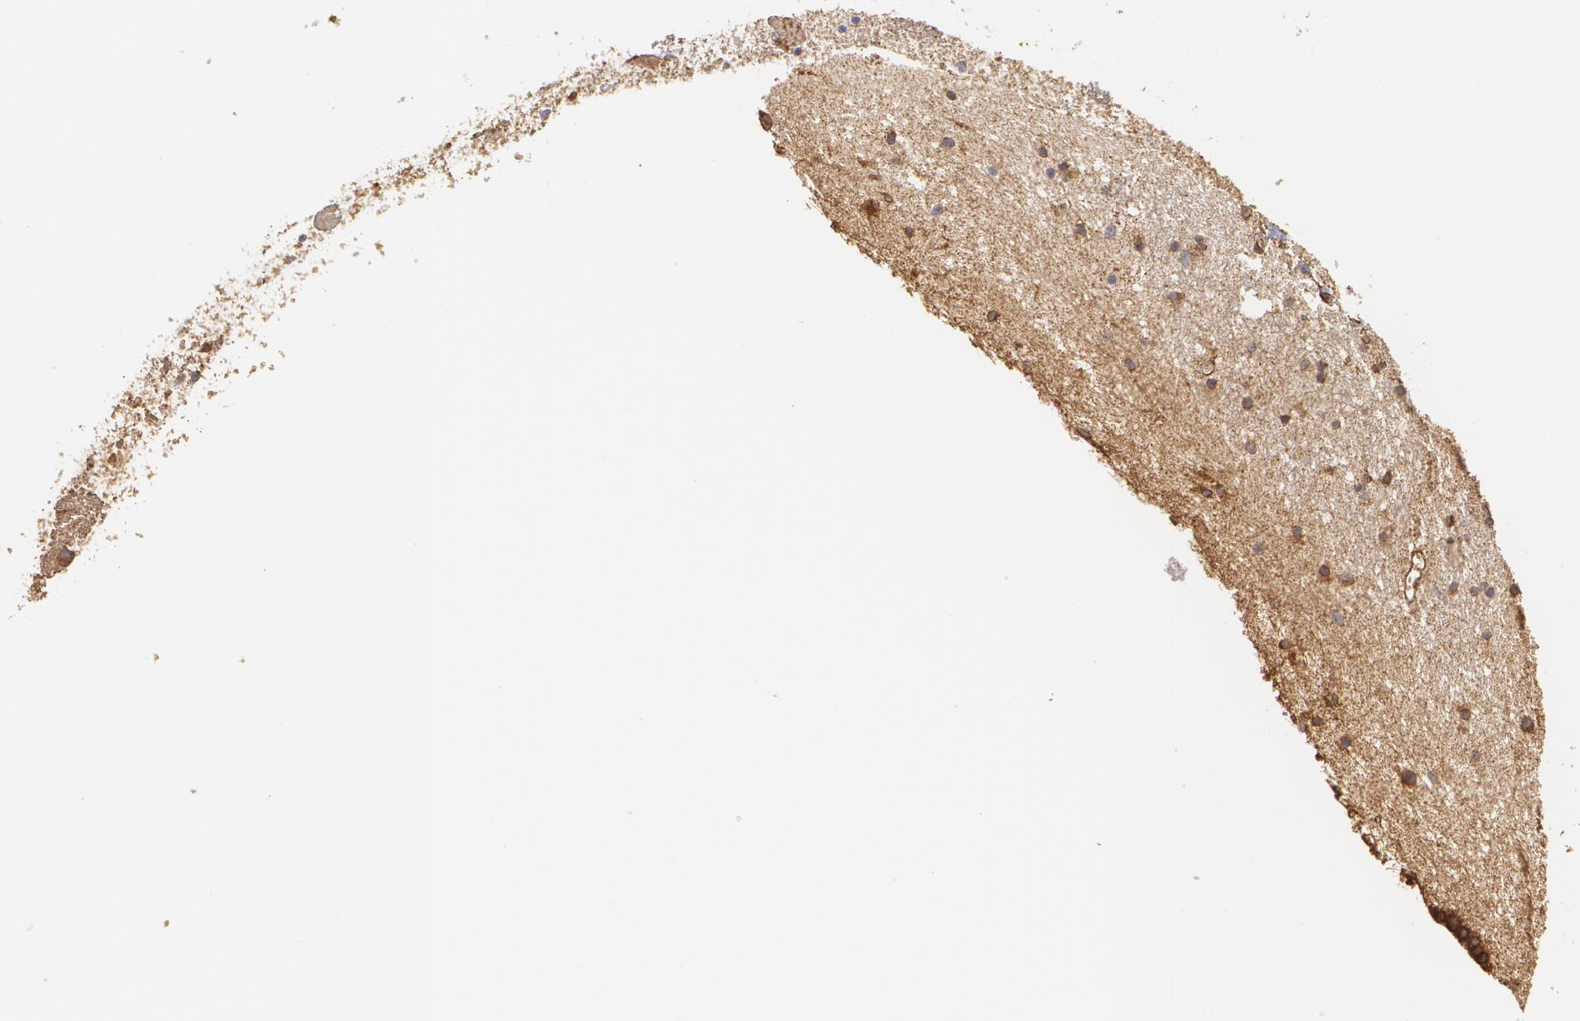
{"staining": {"intensity": "weak", "quantity": "25%-75%", "location": "cytoplasmic/membranous"}, "tissue": "caudate", "cell_type": "Glial cells", "image_type": "normal", "snomed": [{"axis": "morphology", "description": "Normal tissue, NOS"}, {"axis": "topography", "description": "Lateral ventricle wall"}], "caption": "Unremarkable caudate was stained to show a protein in brown. There is low levels of weak cytoplasmic/membranous staining in about 25%-75% of glial cells.", "gene": "CYB5R3", "patient": {"sex": "male", "age": 45}}